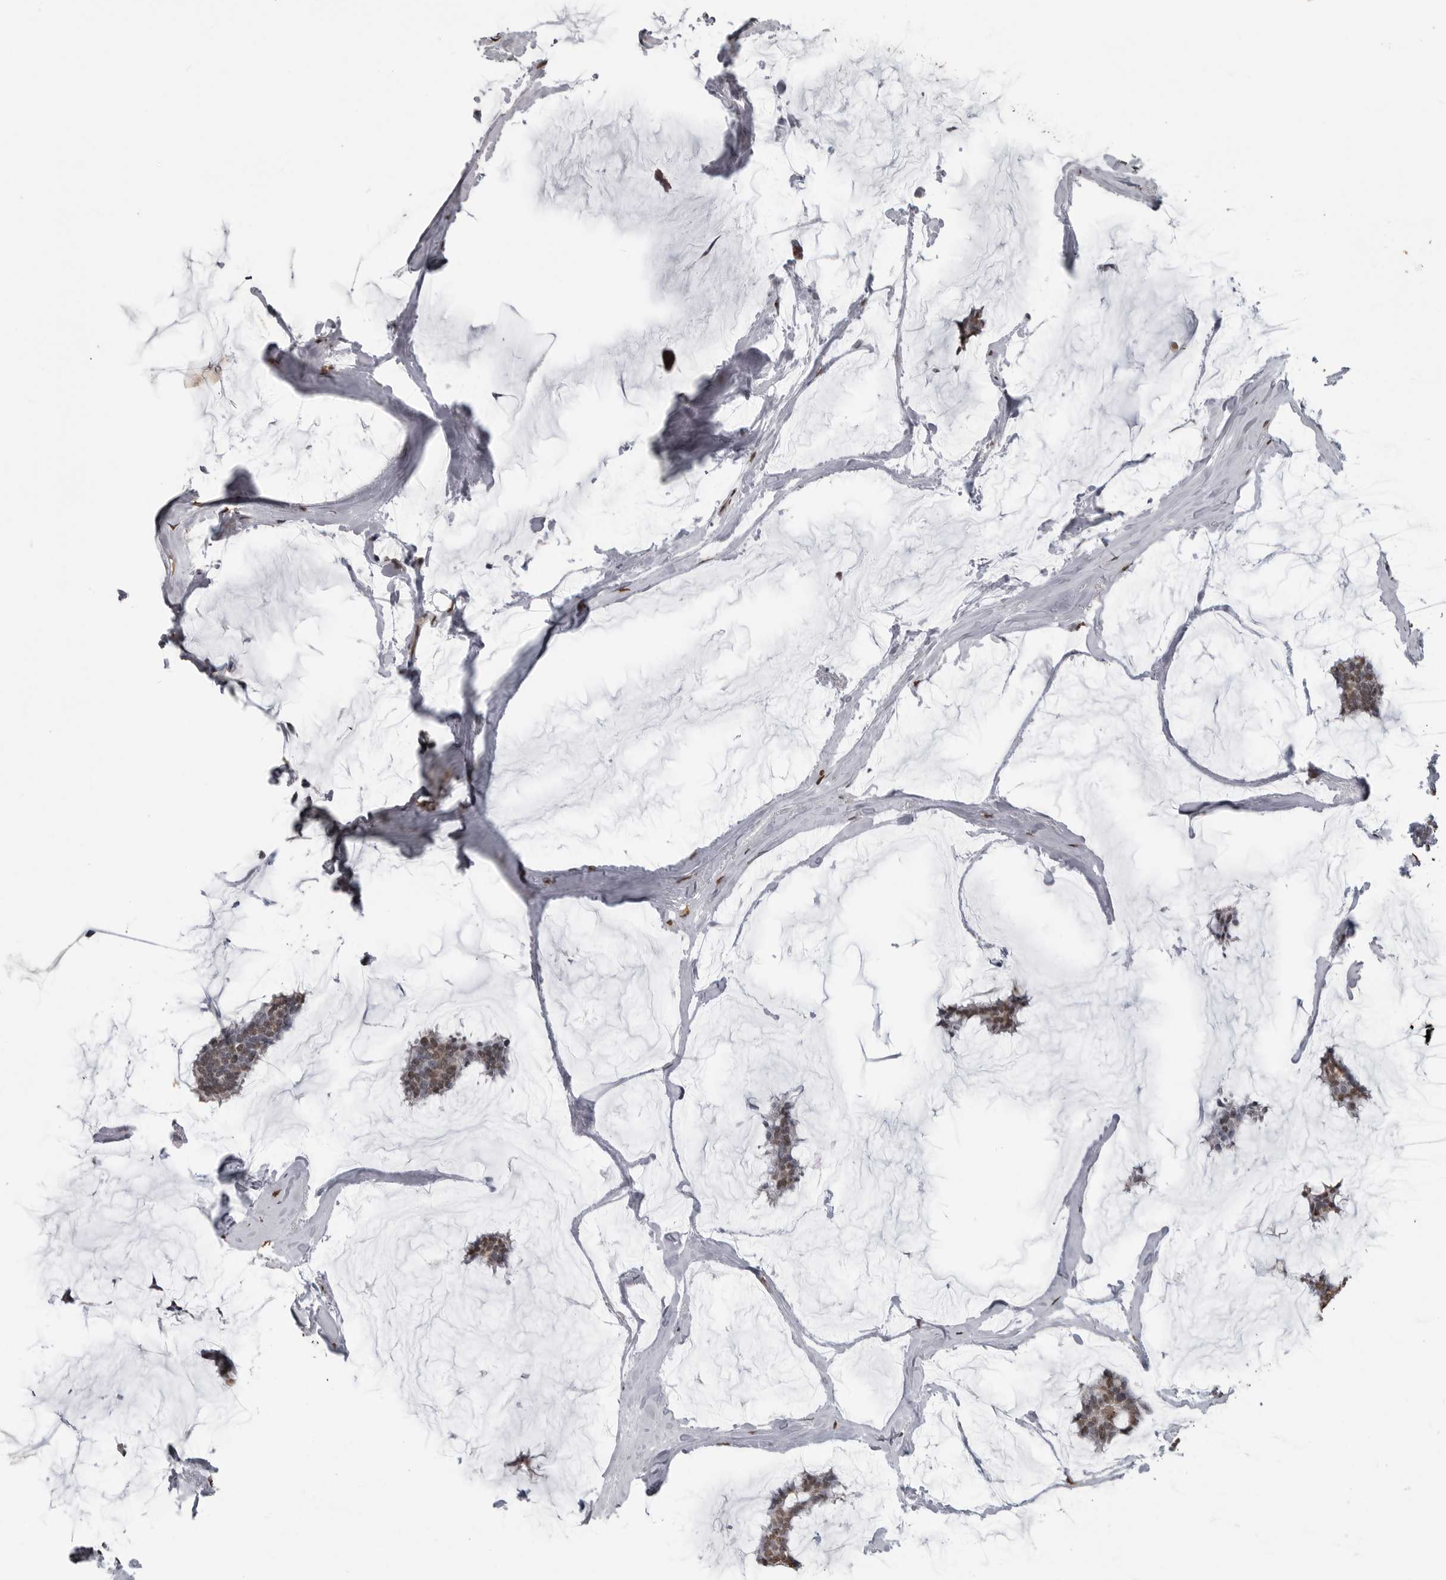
{"staining": {"intensity": "moderate", "quantity": ">75%", "location": "nuclear"}, "tissue": "breast cancer", "cell_type": "Tumor cells", "image_type": "cancer", "snomed": [{"axis": "morphology", "description": "Duct carcinoma"}, {"axis": "topography", "description": "Breast"}], "caption": "Moderate nuclear protein staining is present in approximately >75% of tumor cells in breast infiltrating ductal carcinoma.", "gene": "SMAD2", "patient": {"sex": "female", "age": 93}}